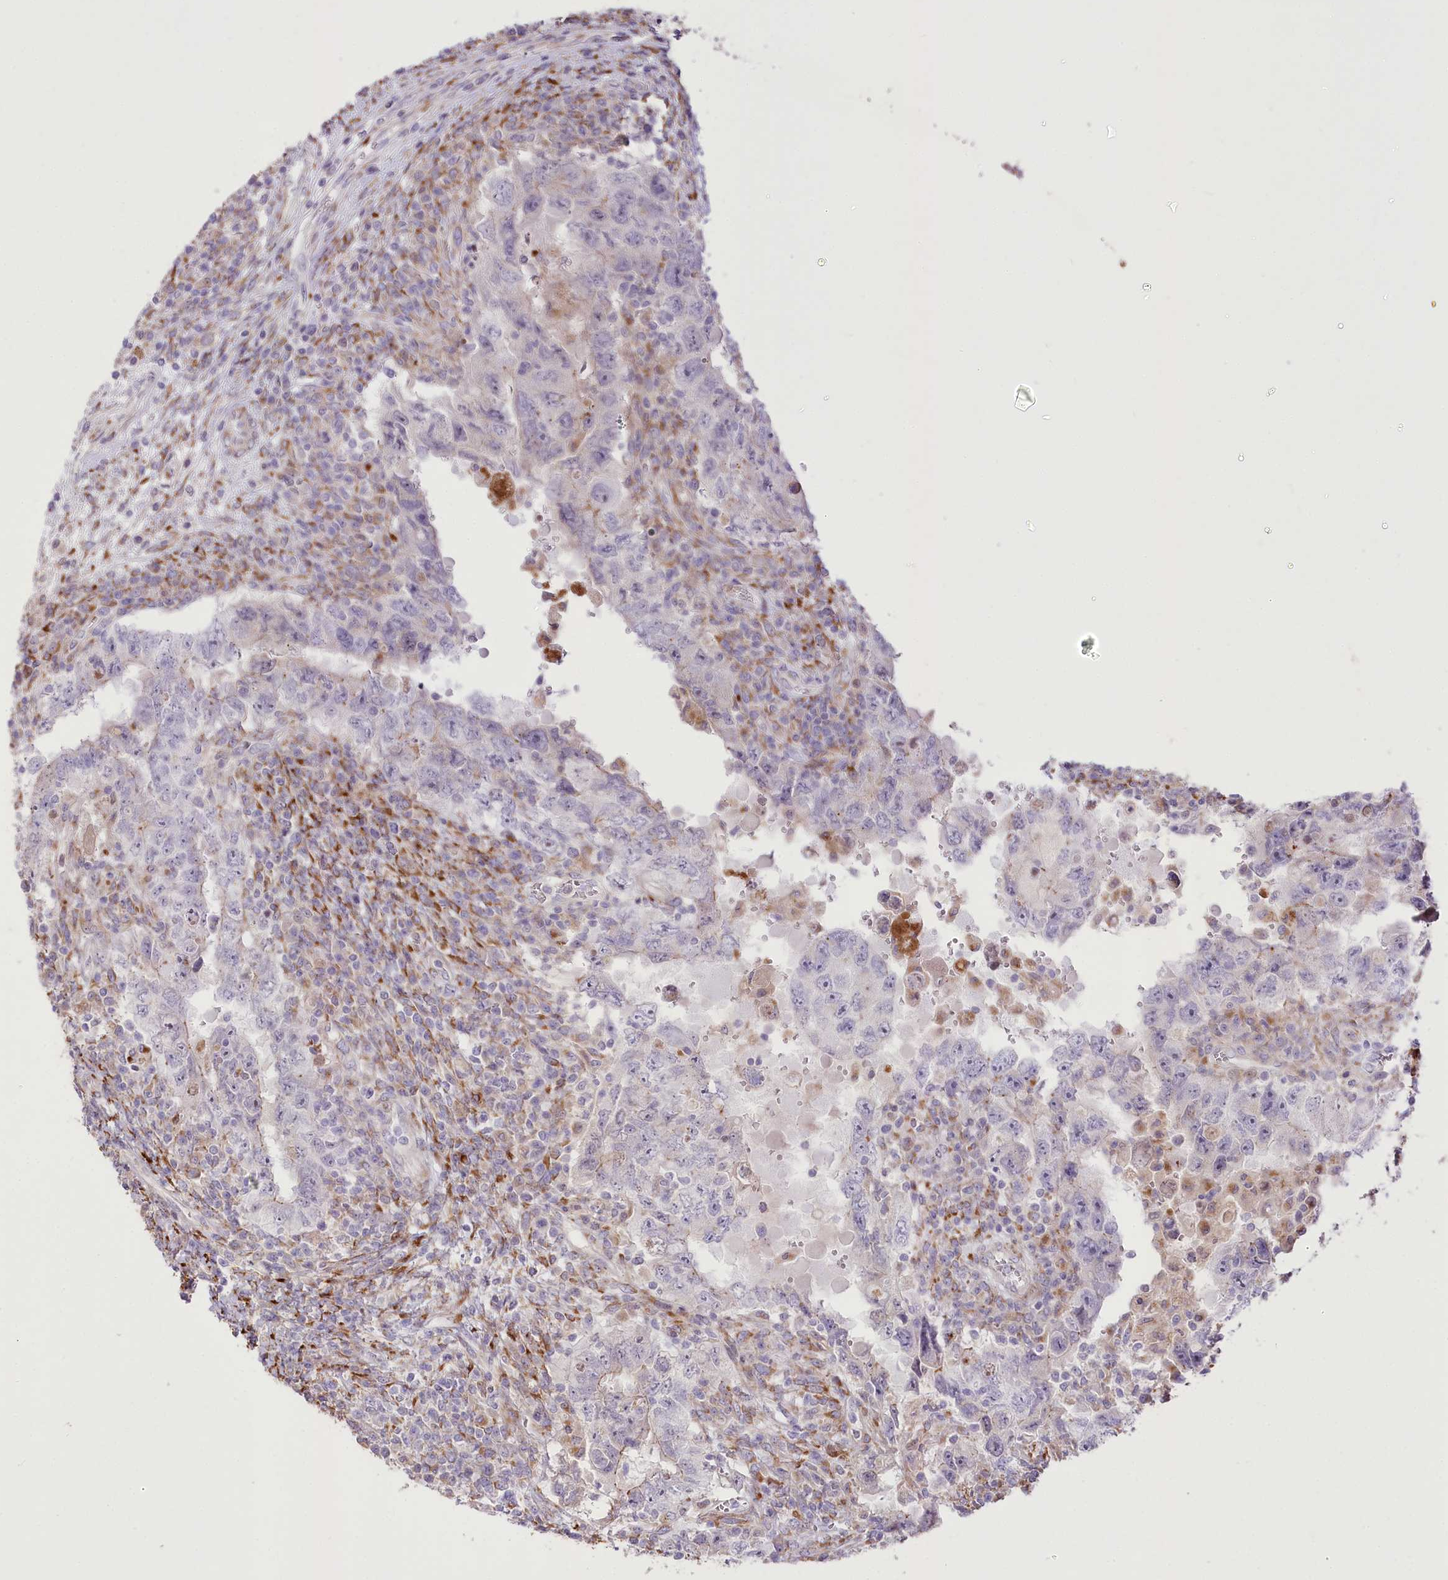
{"staining": {"intensity": "negative", "quantity": "none", "location": "none"}, "tissue": "testis cancer", "cell_type": "Tumor cells", "image_type": "cancer", "snomed": [{"axis": "morphology", "description": "Carcinoma, Embryonal, NOS"}, {"axis": "topography", "description": "Testis"}], "caption": "Immunohistochemistry photomicrograph of neoplastic tissue: human embryonal carcinoma (testis) stained with DAB displays no significant protein staining in tumor cells.", "gene": "RNF24", "patient": {"sex": "male", "age": 26}}